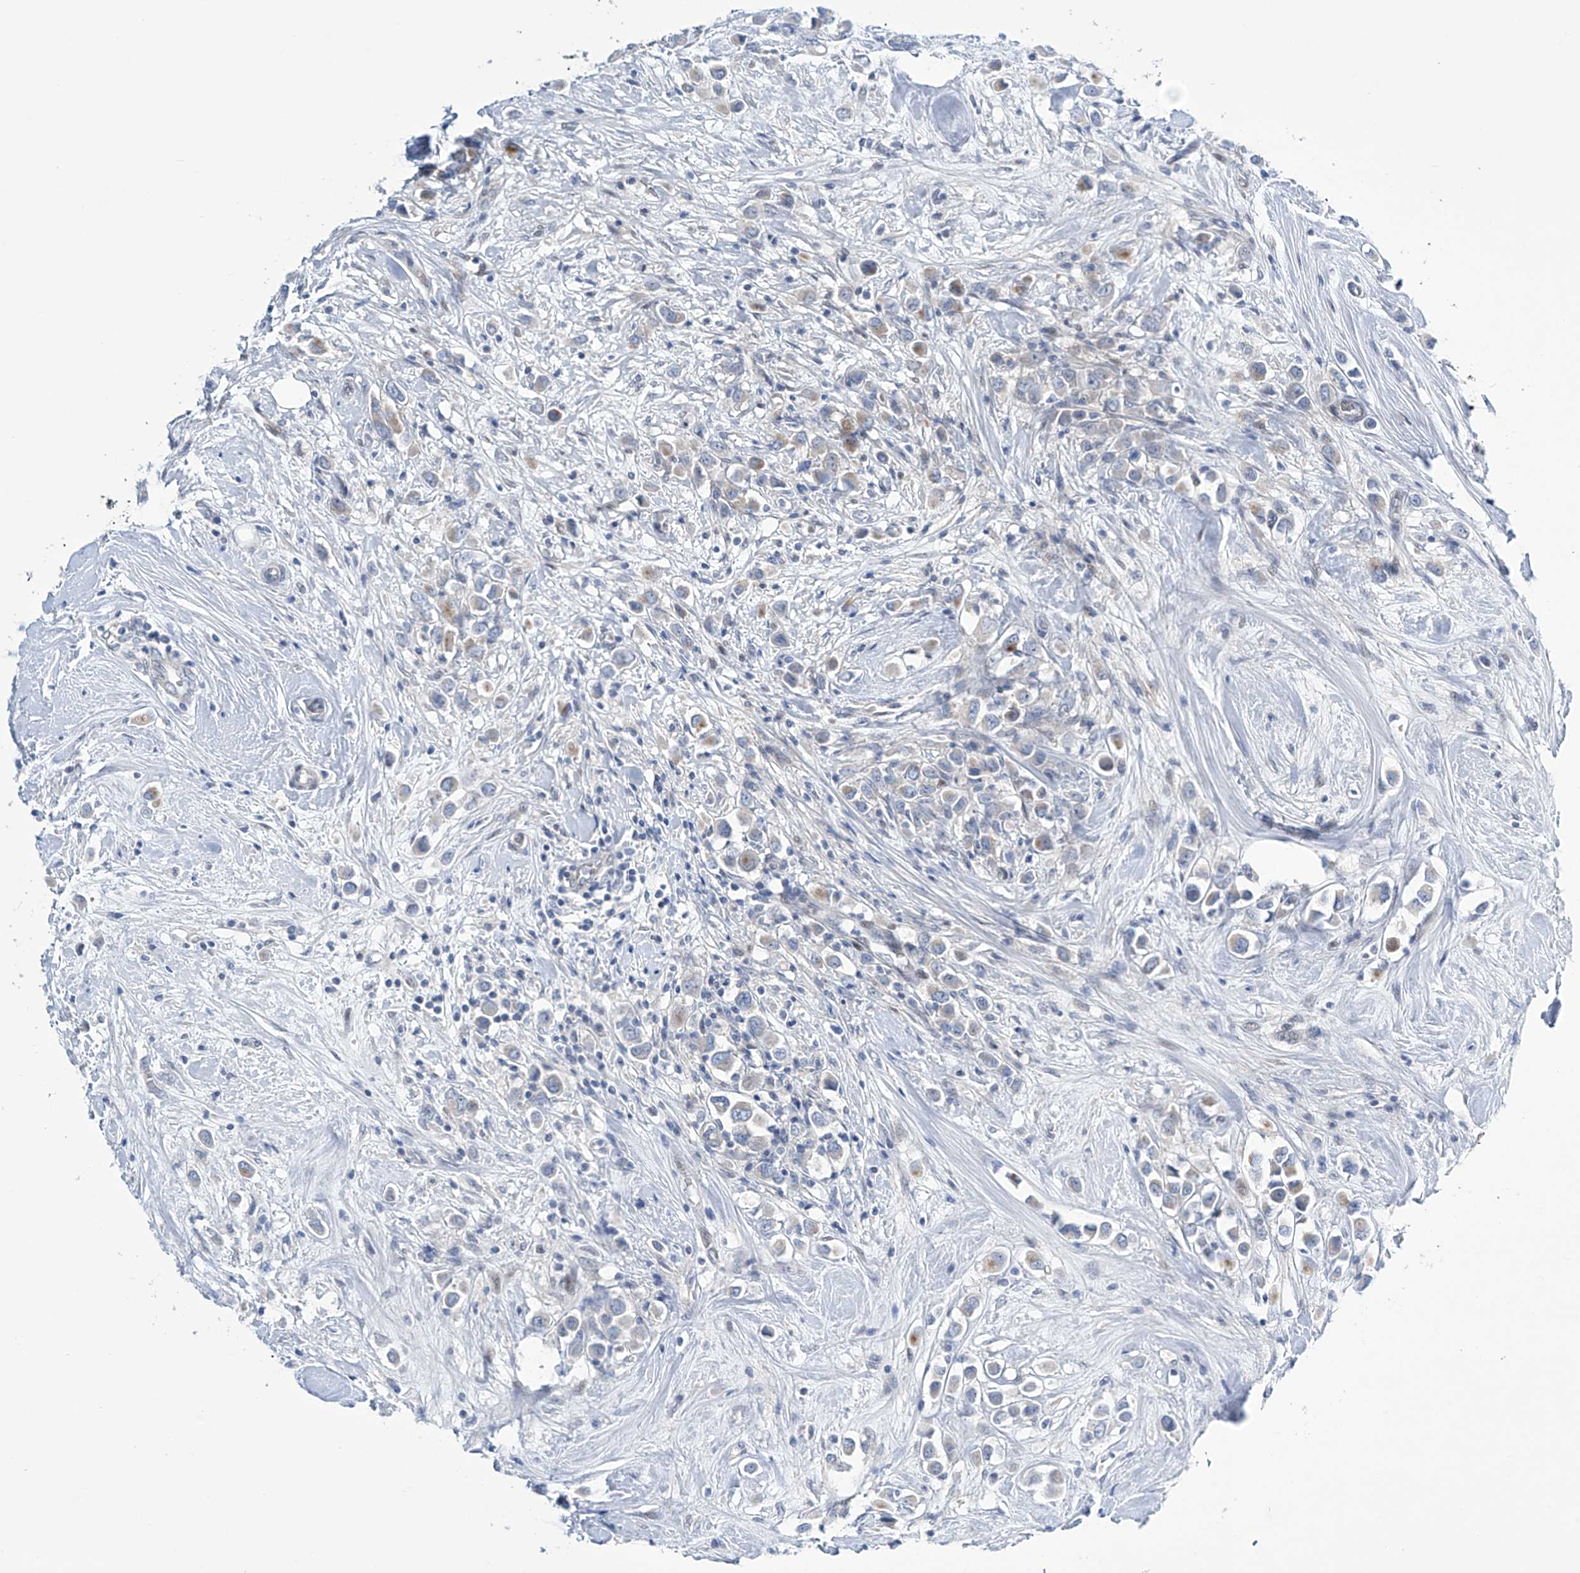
{"staining": {"intensity": "weak", "quantity": "<25%", "location": "cytoplasmic/membranous"}, "tissue": "breast cancer", "cell_type": "Tumor cells", "image_type": "cancer", "snomed": [{"axis": "morphology", "description": "Duct carcinoma"}, {"axis": "topography", "description": "Breast"}], "caption": "An image of human breast intraductal carcinoma is negative for staining in tumor cells.", "gene": "TRIM60", "patient": {"sex": "female", "age": 61}}